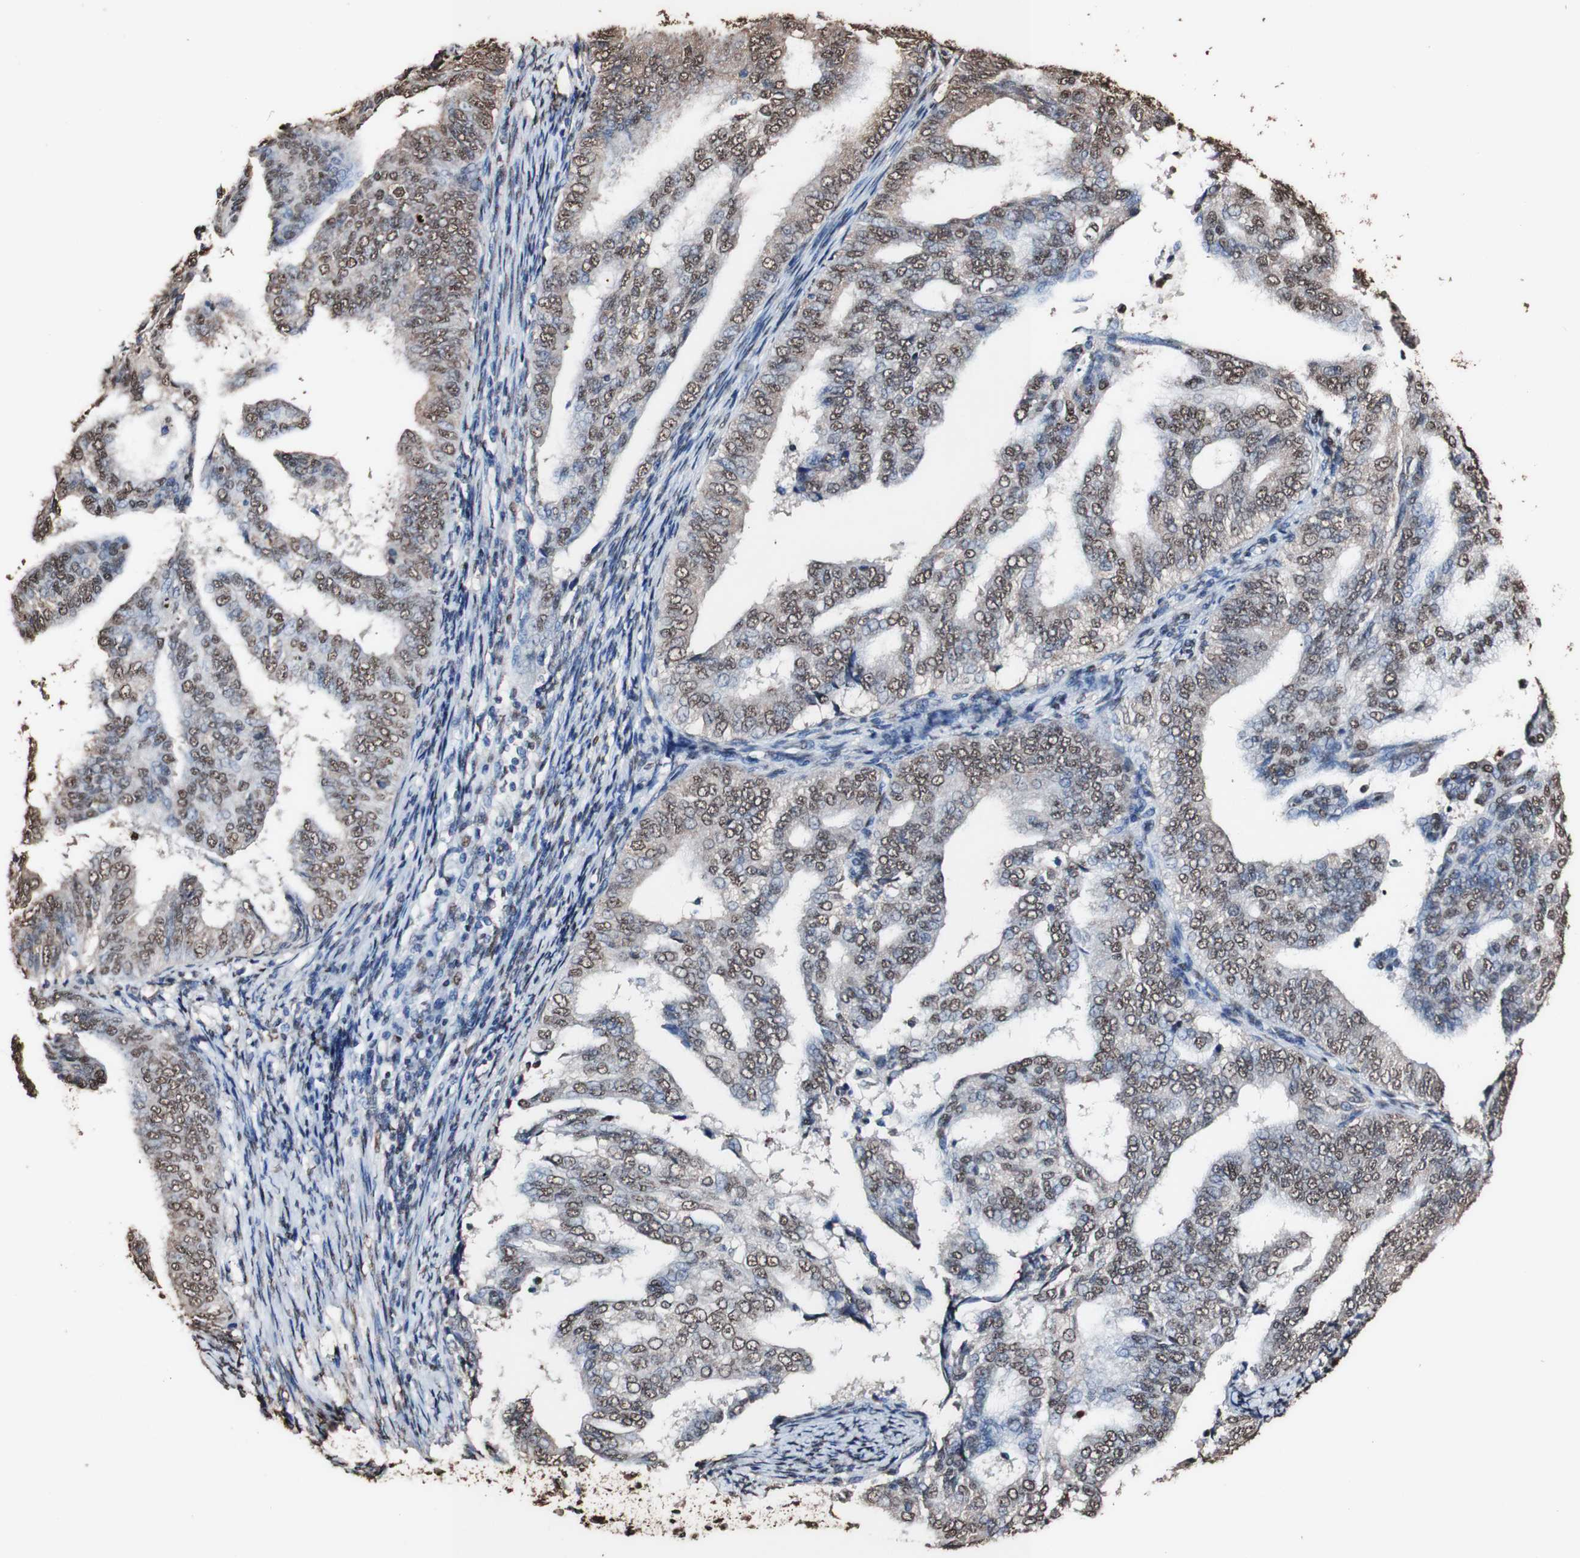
{"staining": {"intensity": "strong", "quantity": ">75%", "location": "cytoplasmic/membranous,nuclear"}, "tissue": "endometrial cancer", "cell_type": "Tumor cells", "image_type": "cancer", "snomed": [{"axis": "morphology", "description": "Adenocarcinoma, NOS"}, {"axis": "topography", "description": "Endometrium"}], "caption": "Human endometrial adenocarcinoma stained with a brown dye displays strong cytoplasmic/membranous and nuclear positive expression in about >75% of tumor cells.", "gene": "PIDD1", "patient": {"sex": "female", "age": 58}}